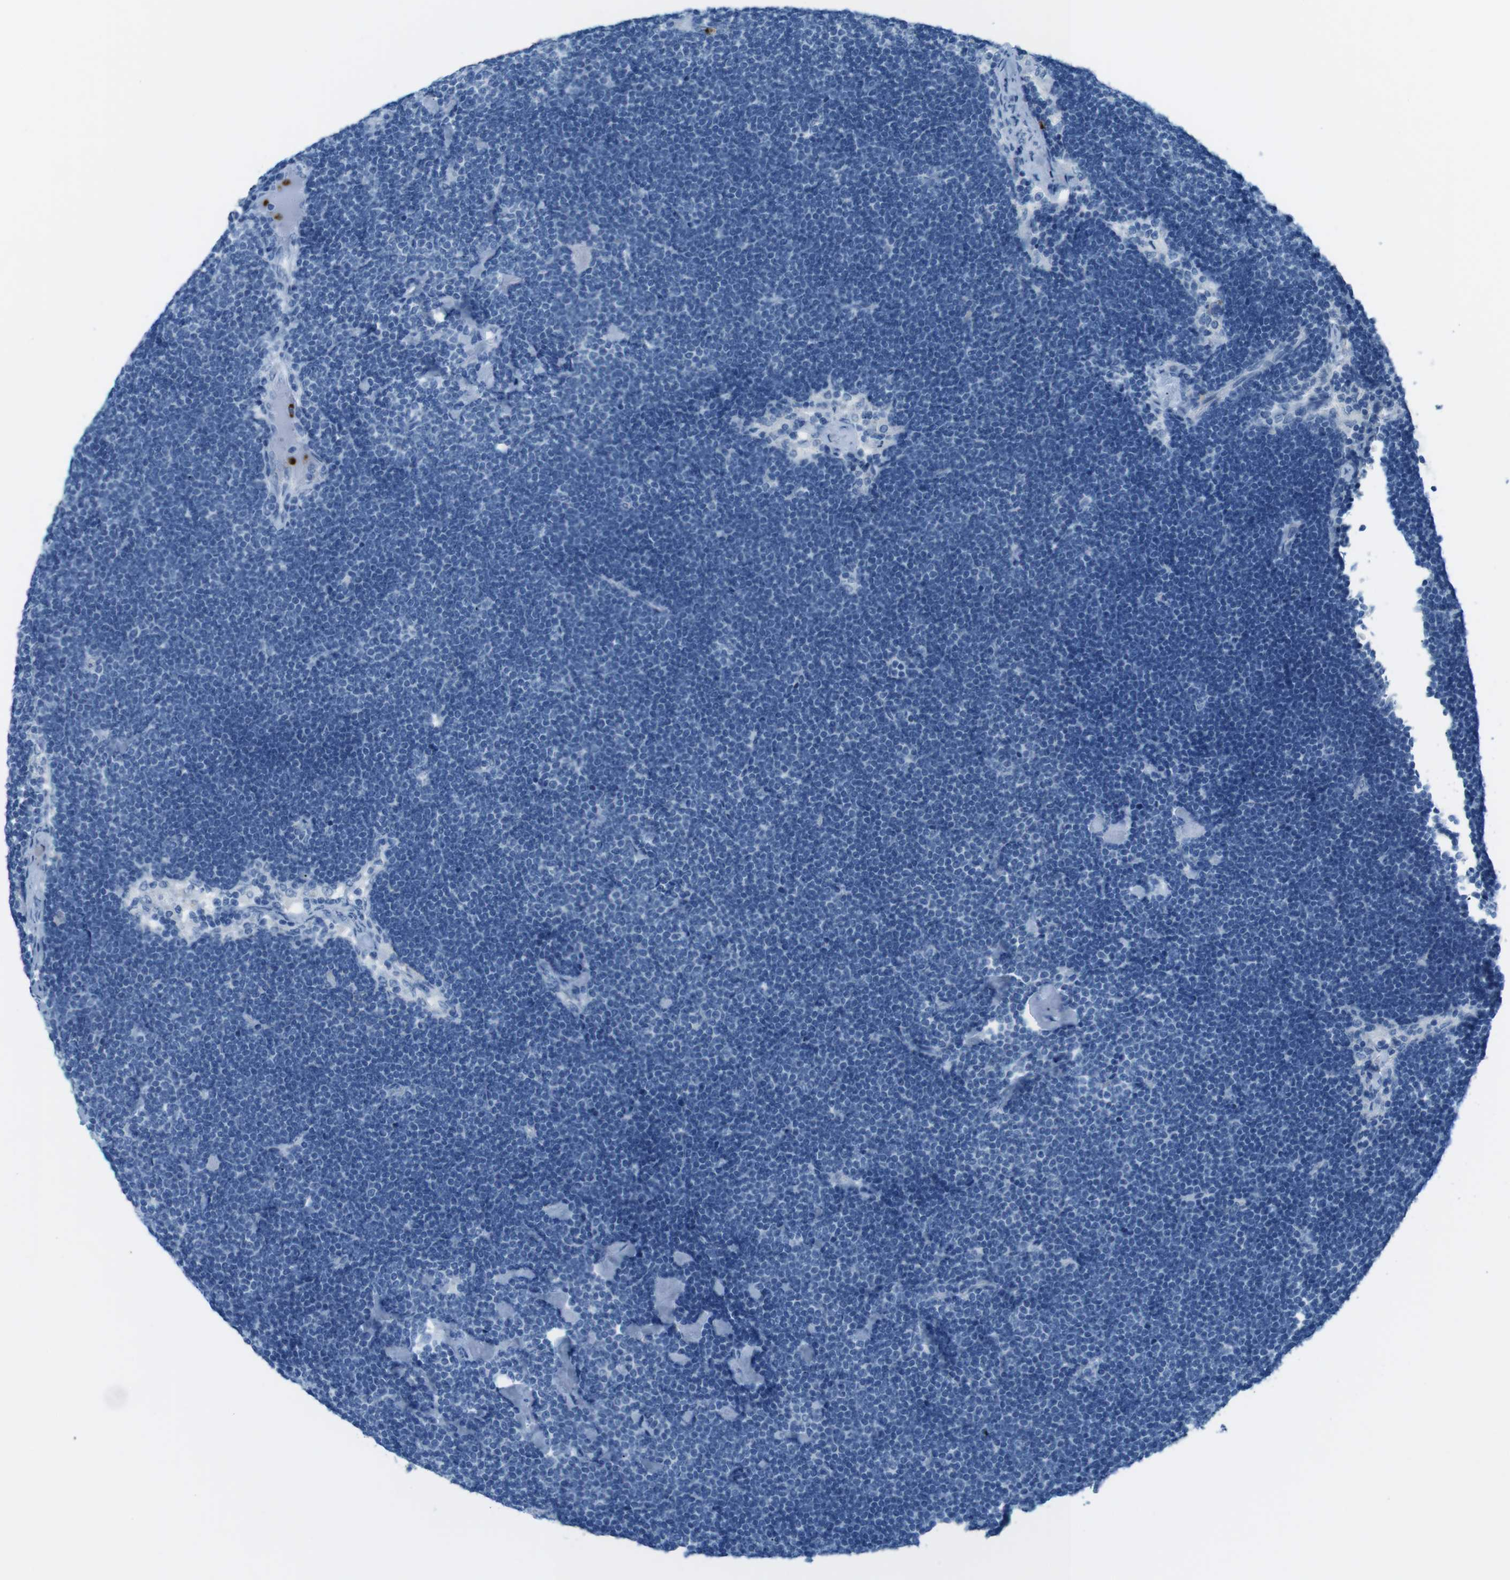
{"staining": {"intensity": "negative", "quantity": "none", "location": "none"}, "tissue": "lymph node", "cell_type": "Germinal center cells", "image_type": "normal", "snomed": [{"axis": "morphology", "description": "Normal tissue, NOS"}, {"axis": "topography", "description": "Lymph node"}], "caption": "Immunohistochemistry of unremarkable lymph node shows no staining in germinal center cells.", "gene": "MCEMP1", "patient": {"sex": "male", "age": 63}}